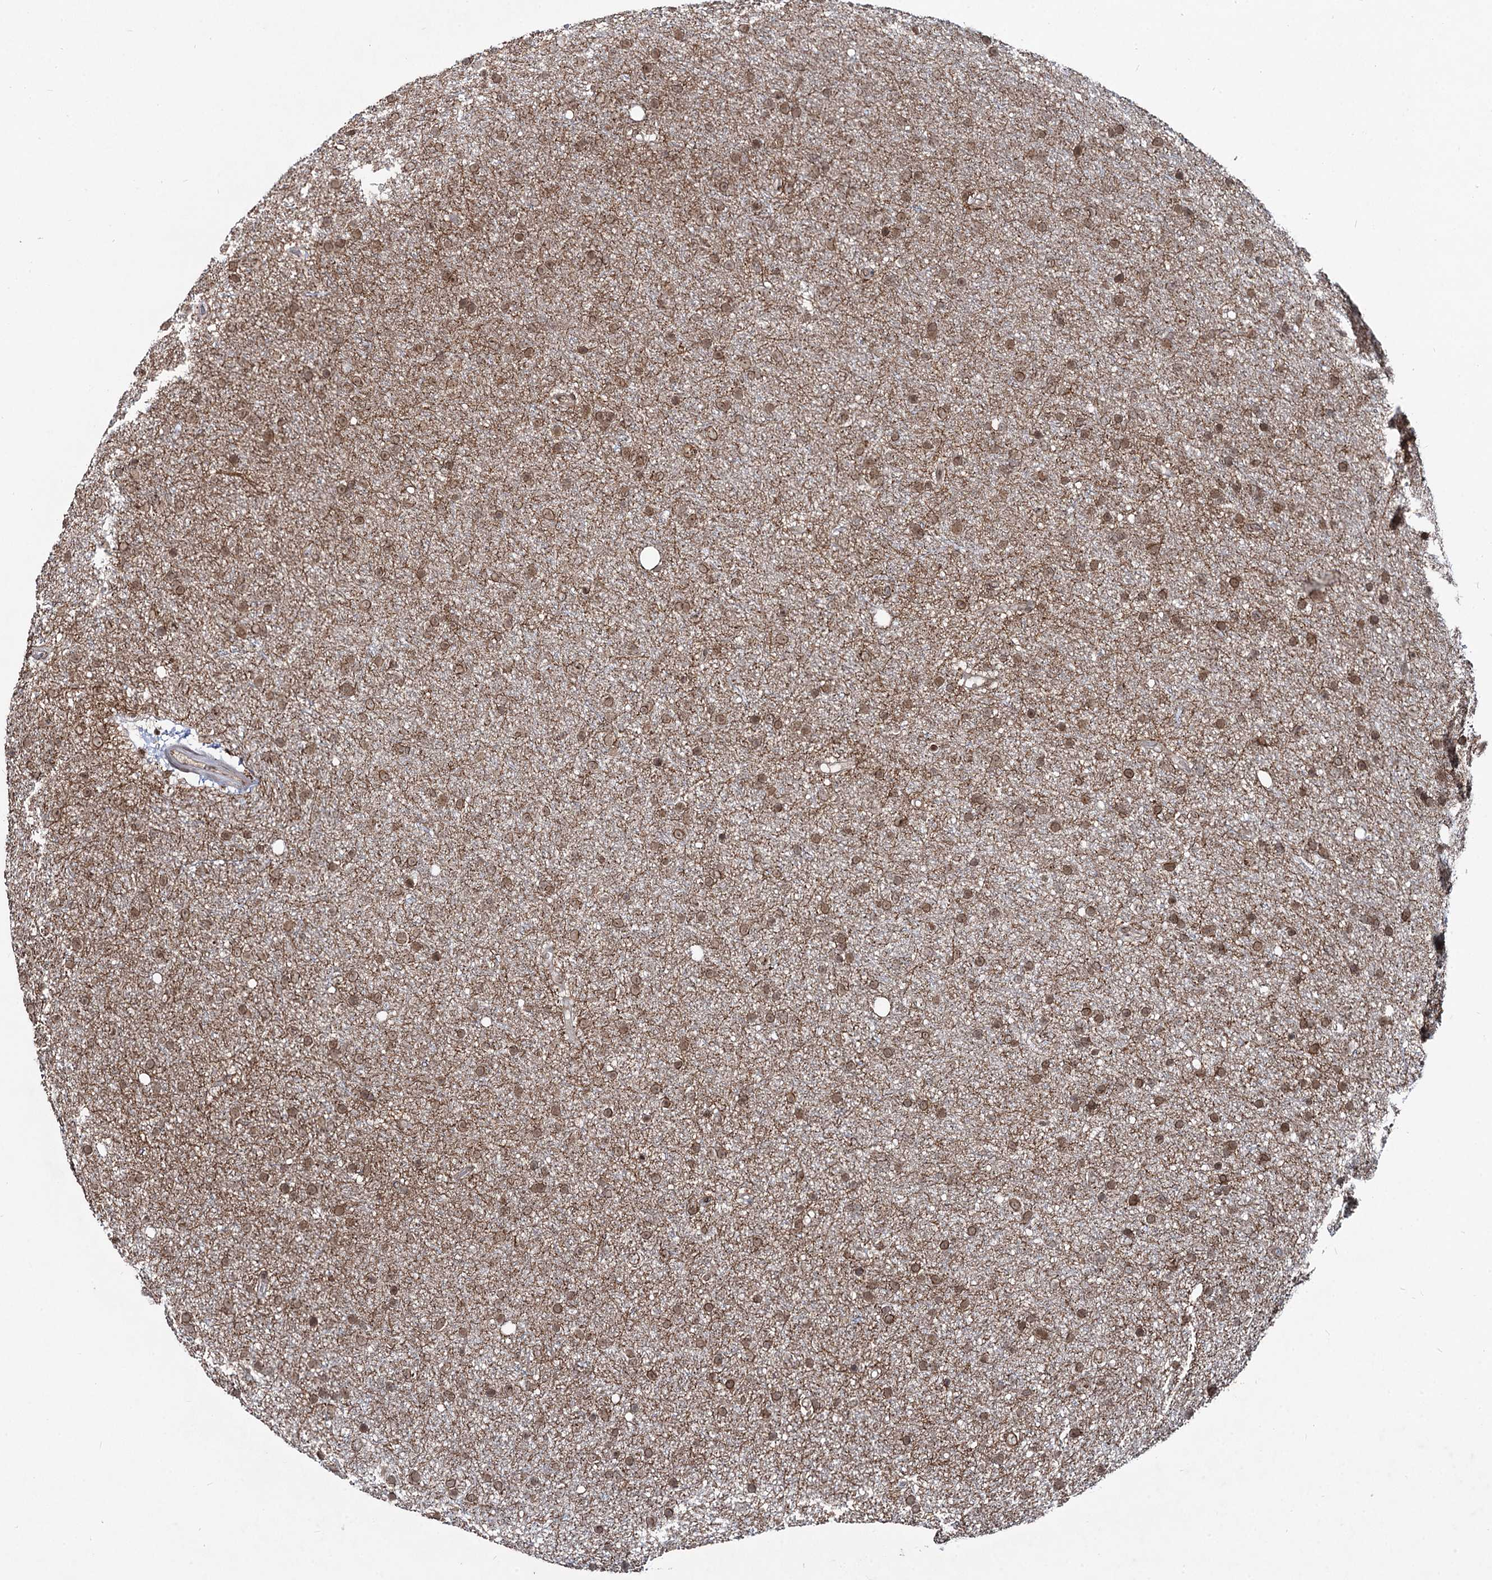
{"staining": {"intensity": "moderate", "quantity": ">75%", "location": "cytoplasmic/membranous,nuclear"}, "tissue": "glioma", "cell_type": "Tumor cells", "image_type": "cancer", "snomed": [{"axis": "morphology", "description": "Glioma, malignant, Low grade"}, {"axis": "topography", "description": "Cerebral cortex"}], "caption": "High-magnification brightfield microscopy of glioma stained with DAB (brown) and counterstained with hematoxylin (blue). tumor cells exhibit moderate cytoplasmic/membranous and nuclear expression is identified in approximately>75% of cells.", "gene": "RNF6", "patient": {"sex": "female", "age": 39}}